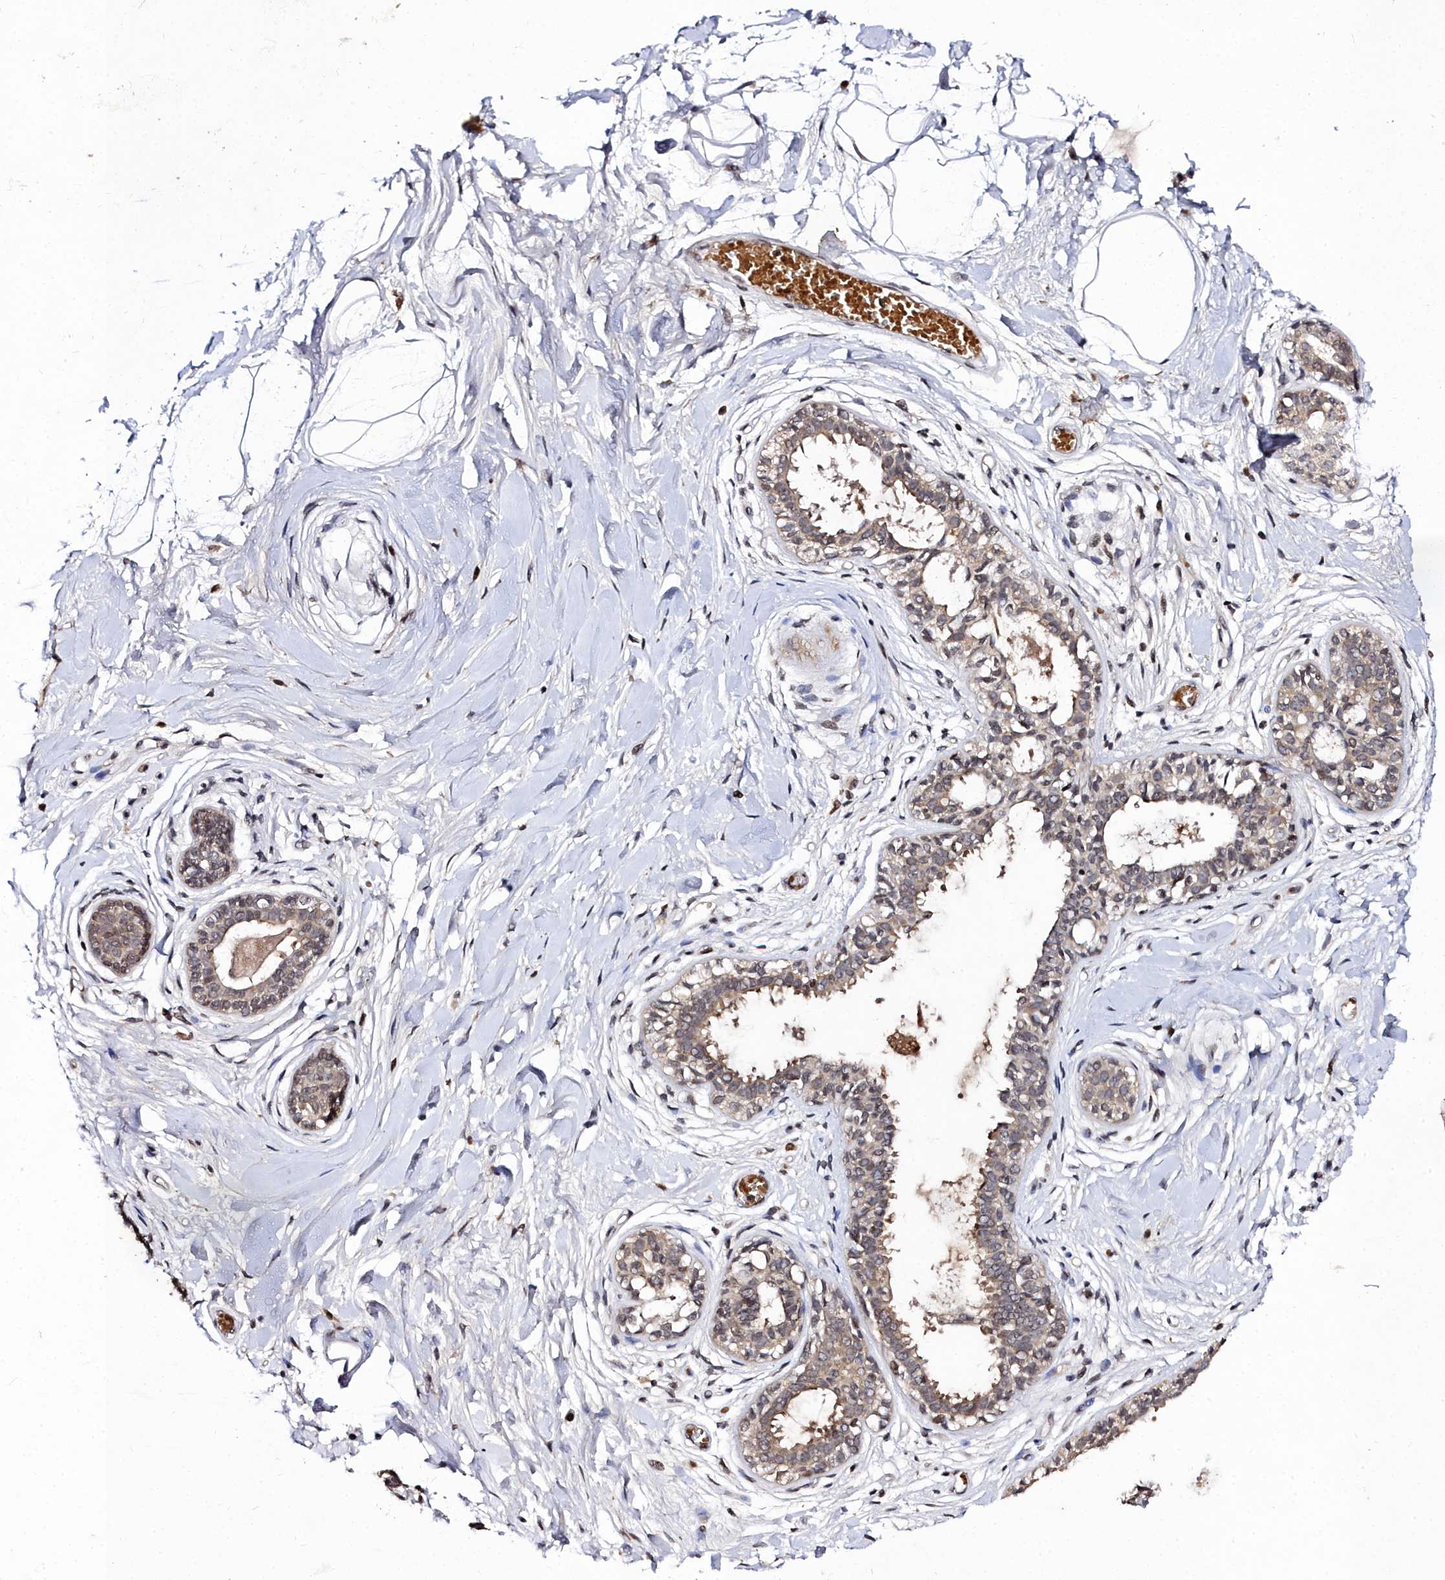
{"staining": {"intensity": "negative", "quantity": "none", "location": "none"}, "tissue": "breast", "cell_type": "Adipocytes", "image_type": "normal", "snomed": [{"axis": "morphology", "description": "Normal tissue, NOS"}, {"axis": "topography", "description": "Breast"}], "caption": "Adipocytes show no significant protein expression in normal breast. Nuclei are stained in blue.", "gene": "FZD4", "patient": {"sex": "female", "age": 45}}